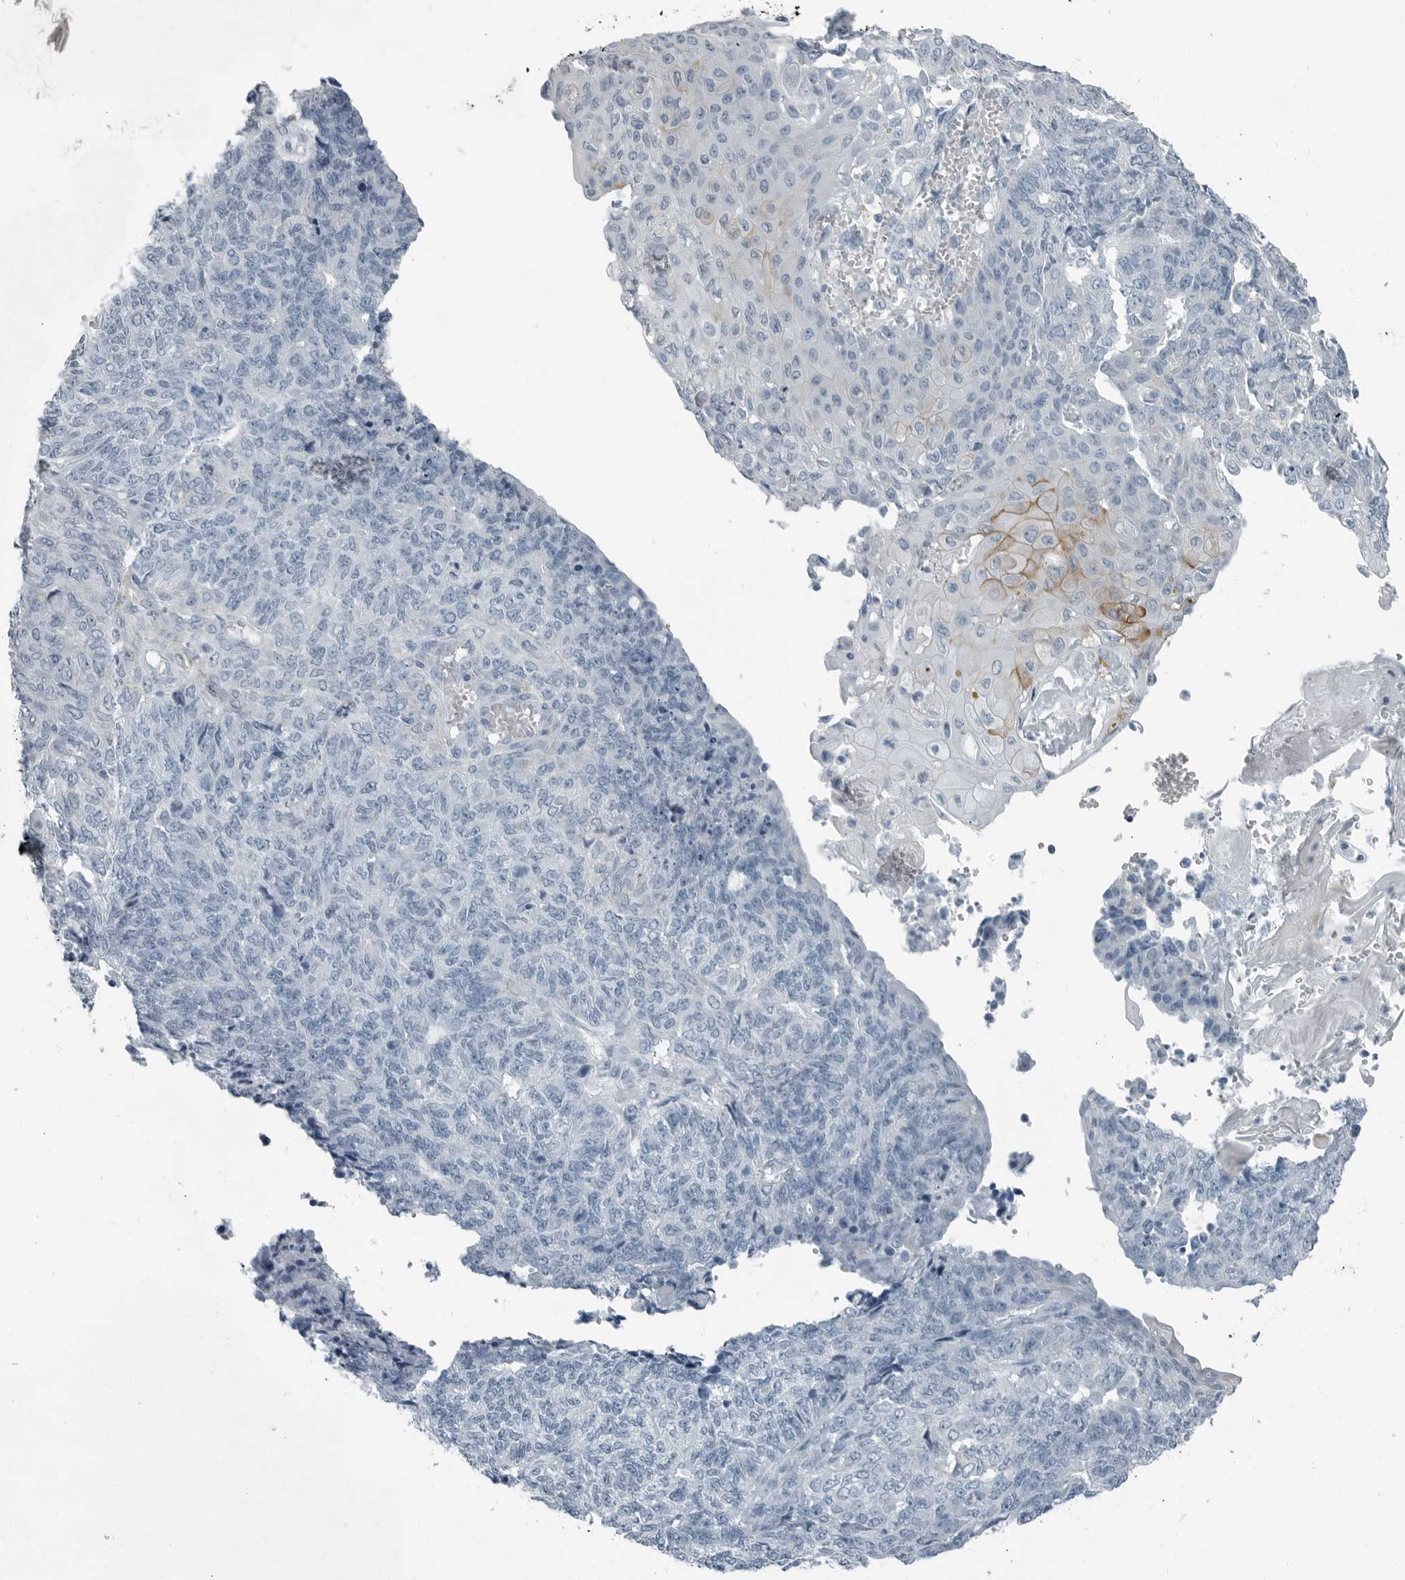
{"staining": {"intensity": "moderate", "quantity": "<25%", "location": "cytoplasmic/membranous"}, "tissue": "endometrial cancer", "cell_type": "Tumor cells", "image_type": "cancer", "snomed": [{"axis": "morphology", "description": "Adenocarcinoma, NOS"}, {"axis": "topography", "description": "Endometrium"}], "caption": "Endometrial adenocarcinoma stained with a brown dye displays moderate cytoplasmic/membranous positive positivity in about <25% of tumor cells.", "gene": "FABP6", "patient": {"sex": "female", "age": 32}}